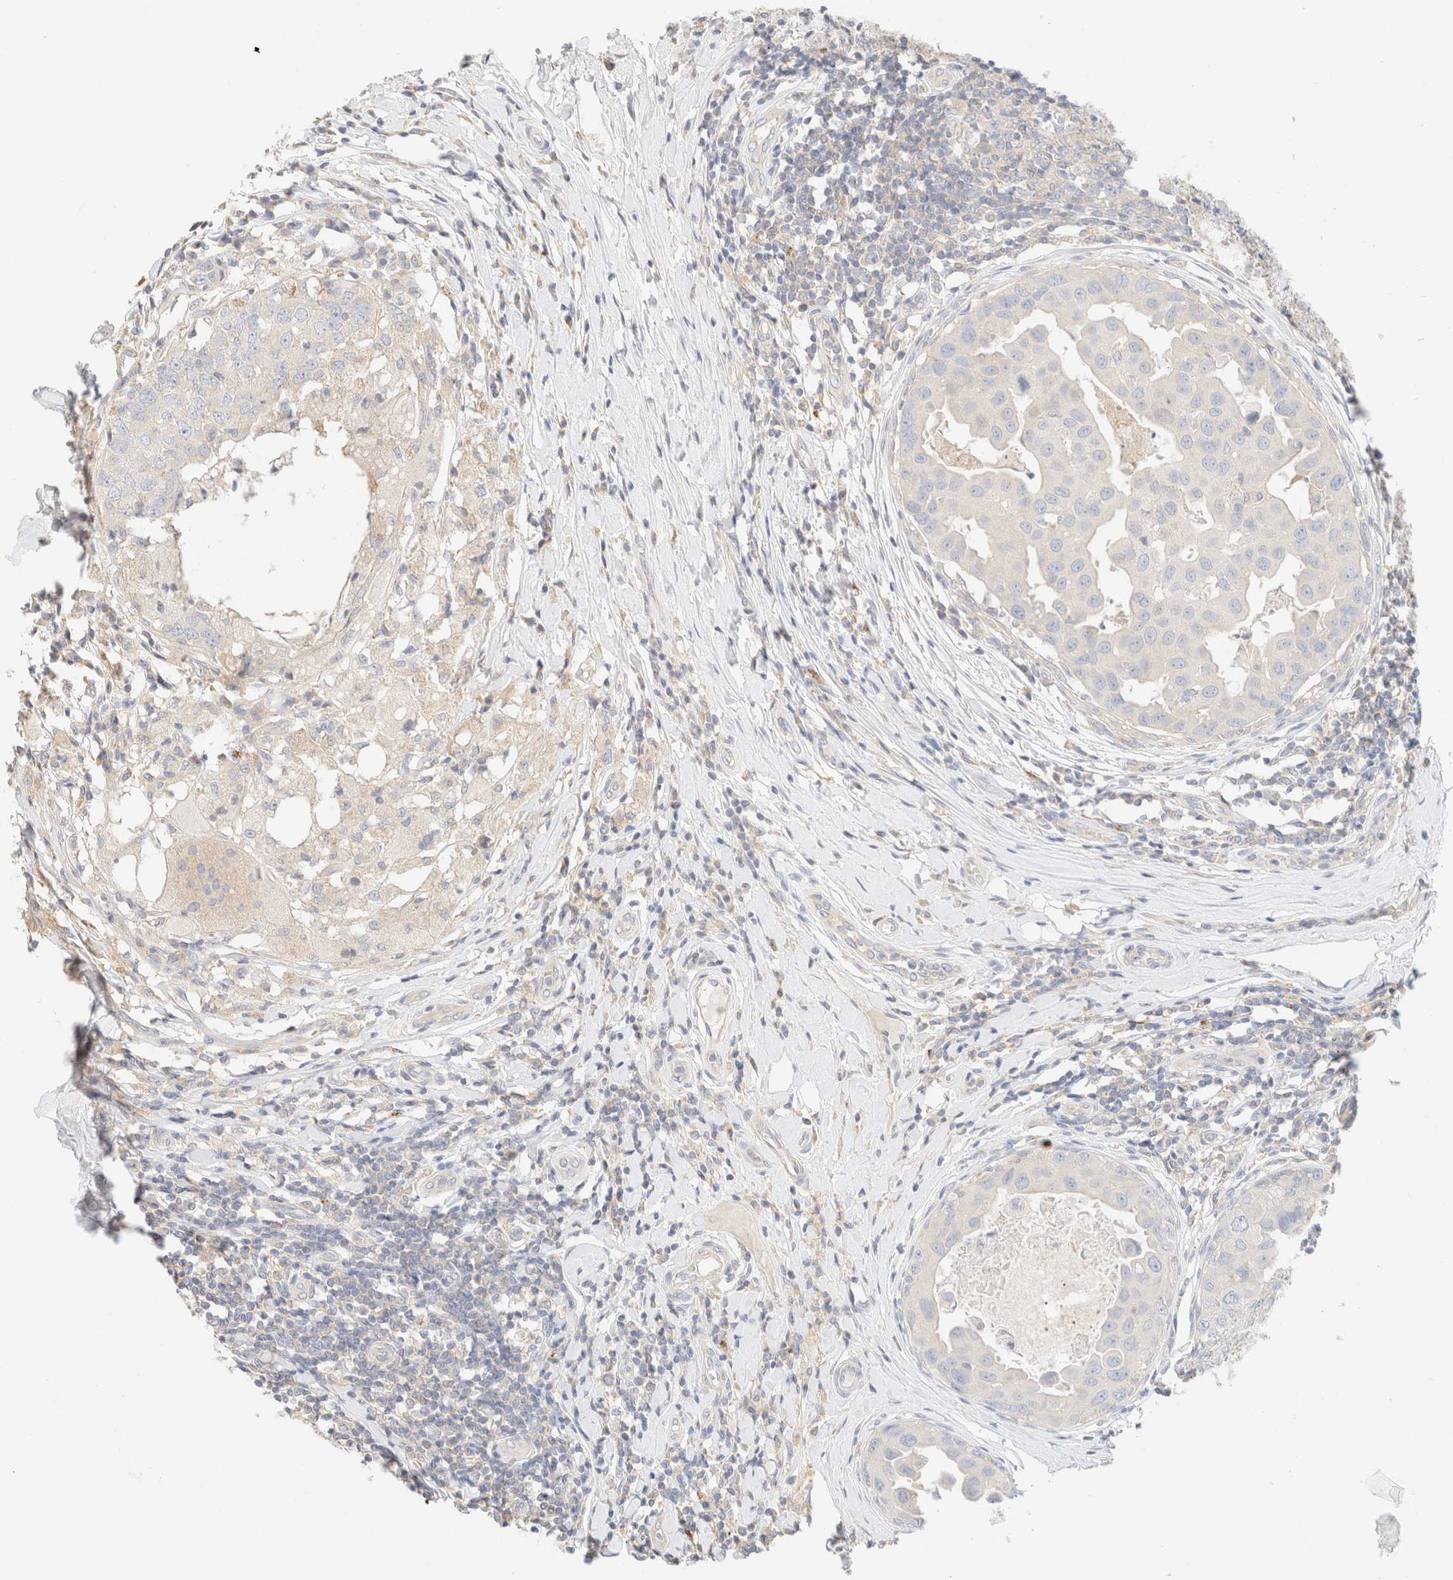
{"staining": {"intensity": "negative", "quantity": "none", "location": "none"}, "tissue": "breast cancer", "cell_type": "Tumor cells", "image_type": "cancer", "snomed": [{"axis": "morphology", "description": "Duct carcinoma"}, {"axis": "topography", "description": "Breast"}], "caption": "Immunohistochemistry image of human breast infiltrating ductal carcinoma stained for a protein (brown), which exhibits no staining in tumor cells. Brightfield microscopy of immunohistochemistry (IHC) stained with DAB (3,3'-diaminobenzidine) (brown) and hematoxylin (blue), captured at high magnification.", "gene": "SARM1", "patient": {"sex": "female", "age": 27}}